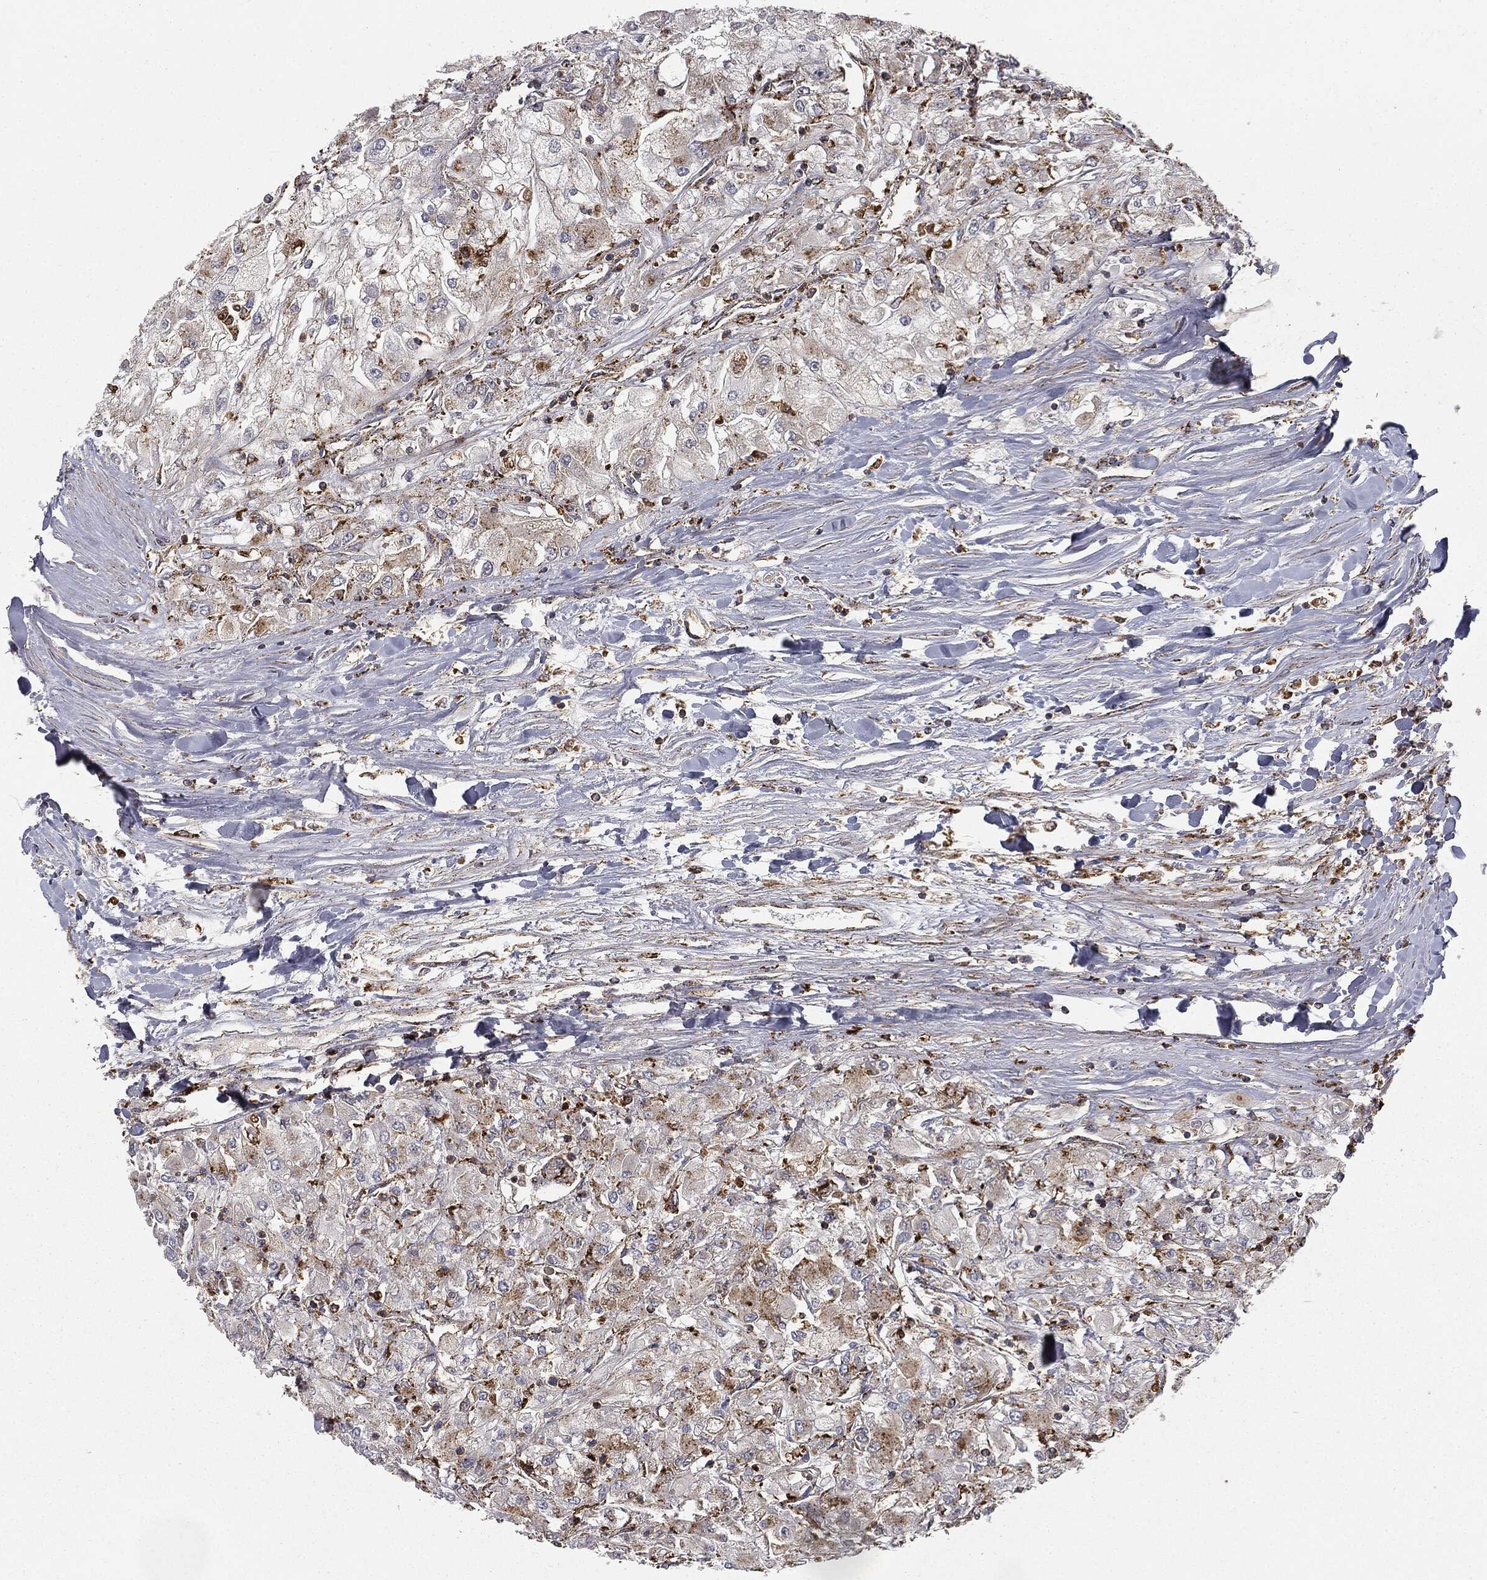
{"staining": {"intensity": "moderate", "quantity": "<25%", "location": "cytoplasmic/membranous"}, "tissue": "renal cancer", "cell_type": "Tumor cells", "image_type": "cancer", "snomed": [{"axis": "morphology", "description": "Adenocarcinoma, NOS"}, {"axis": "topography", "description": "Kidney"}], "caption": "This photomicrograph demonstrates IHC staining of renal adenocarcinoma, with low moderate cytoplasmic/membranous positivity in about <25% of tumor cells.", "gene": "CTSA", "patient": {"sex": "male", "age": 80}}